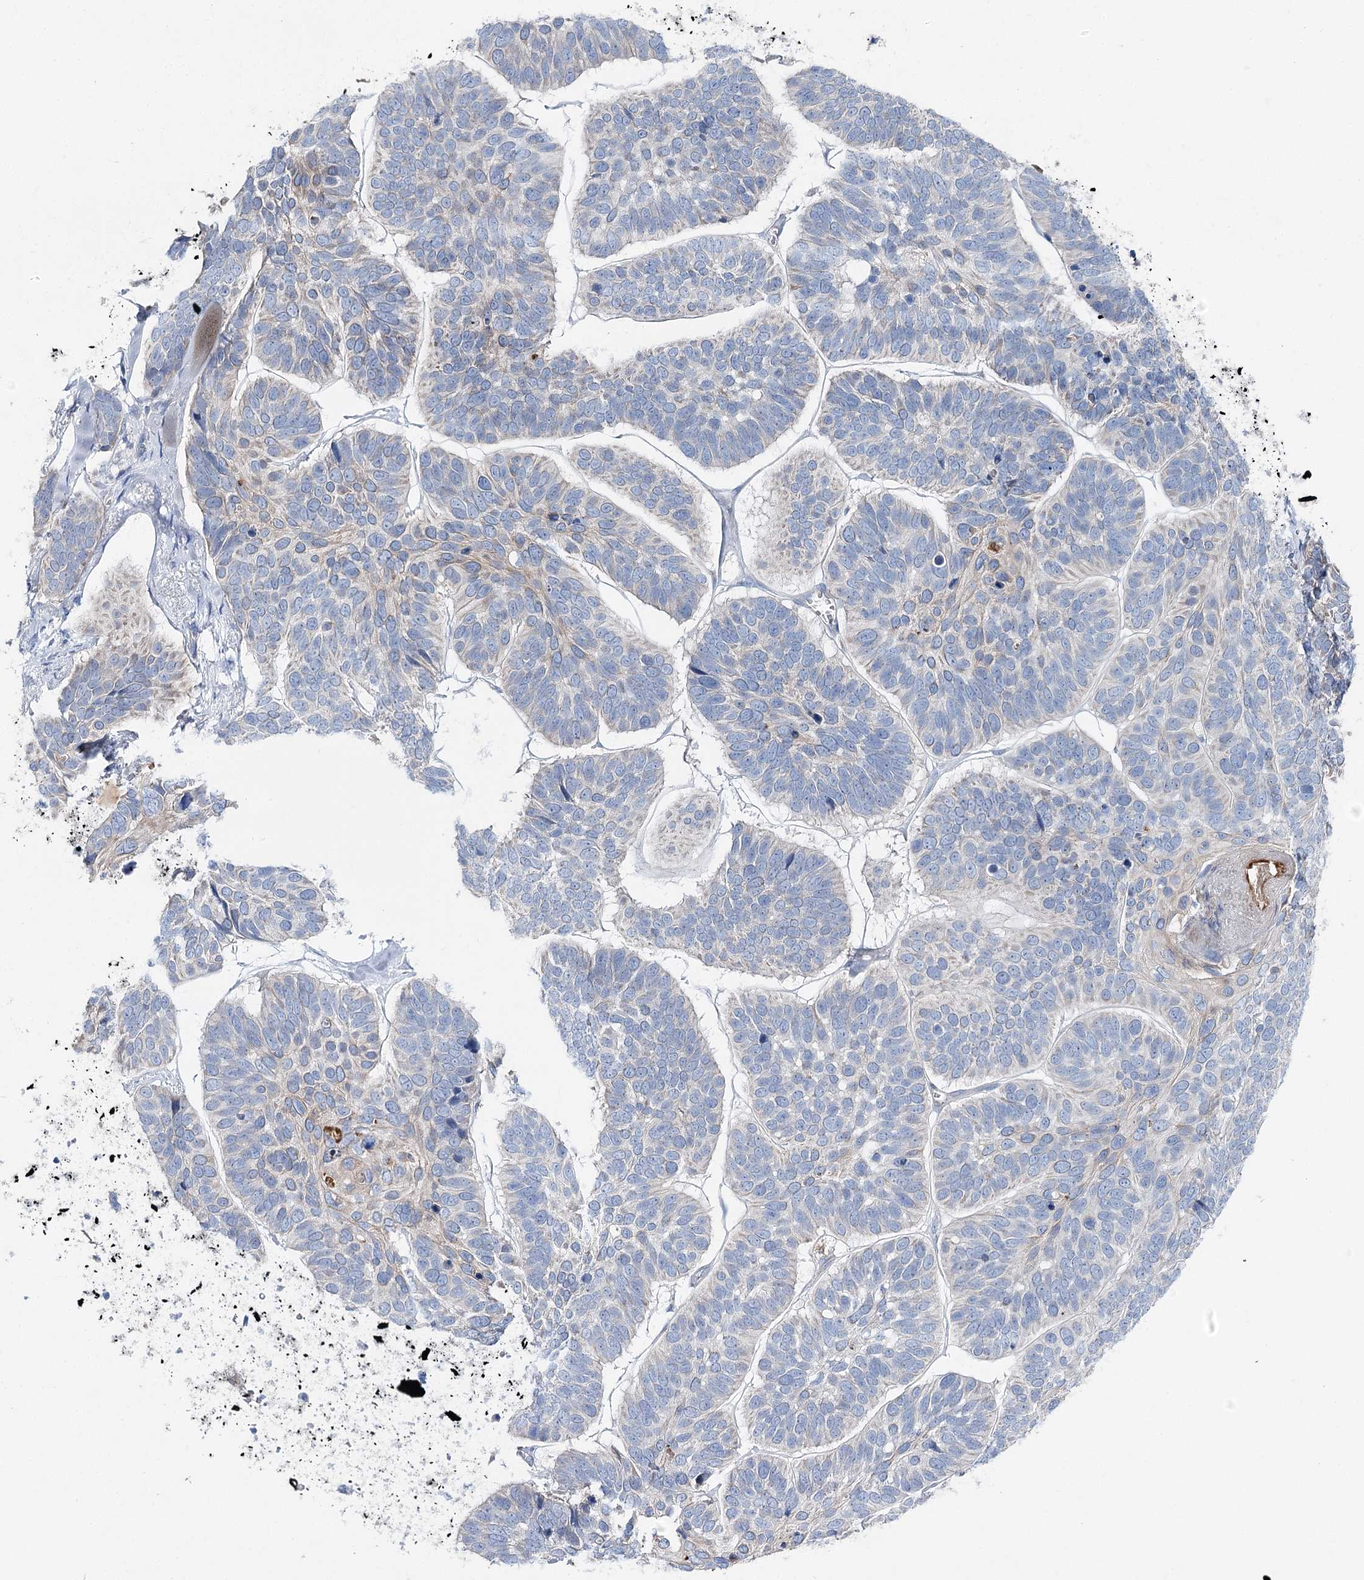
{"staining": {"intensity": "negative", "quantity": "none", "location": "none"}, "tissue": "skin cancer", "cell_type": "Tumor cells", "image_type": "cancer", "snomed": [{"axis": "morphology", "description": "Basal cell carcinoma"}, {"axis": "topography", "description": "Skin"}], "caption": "High magnification brightfield microscopy of skin cancer stained with DAB (brown) and counterstained with hematoxylin (blue): tumor cells show no significant expression. The staining was performed using DAB (3,3'-diaminobenzidine) to visualize the protein expression in brown, while the nuclei were stained in blue with hematoxylin (Magnification: 20x).", "gene": "LRRC14B", "patient": {"sex": "male", "age": 62}}